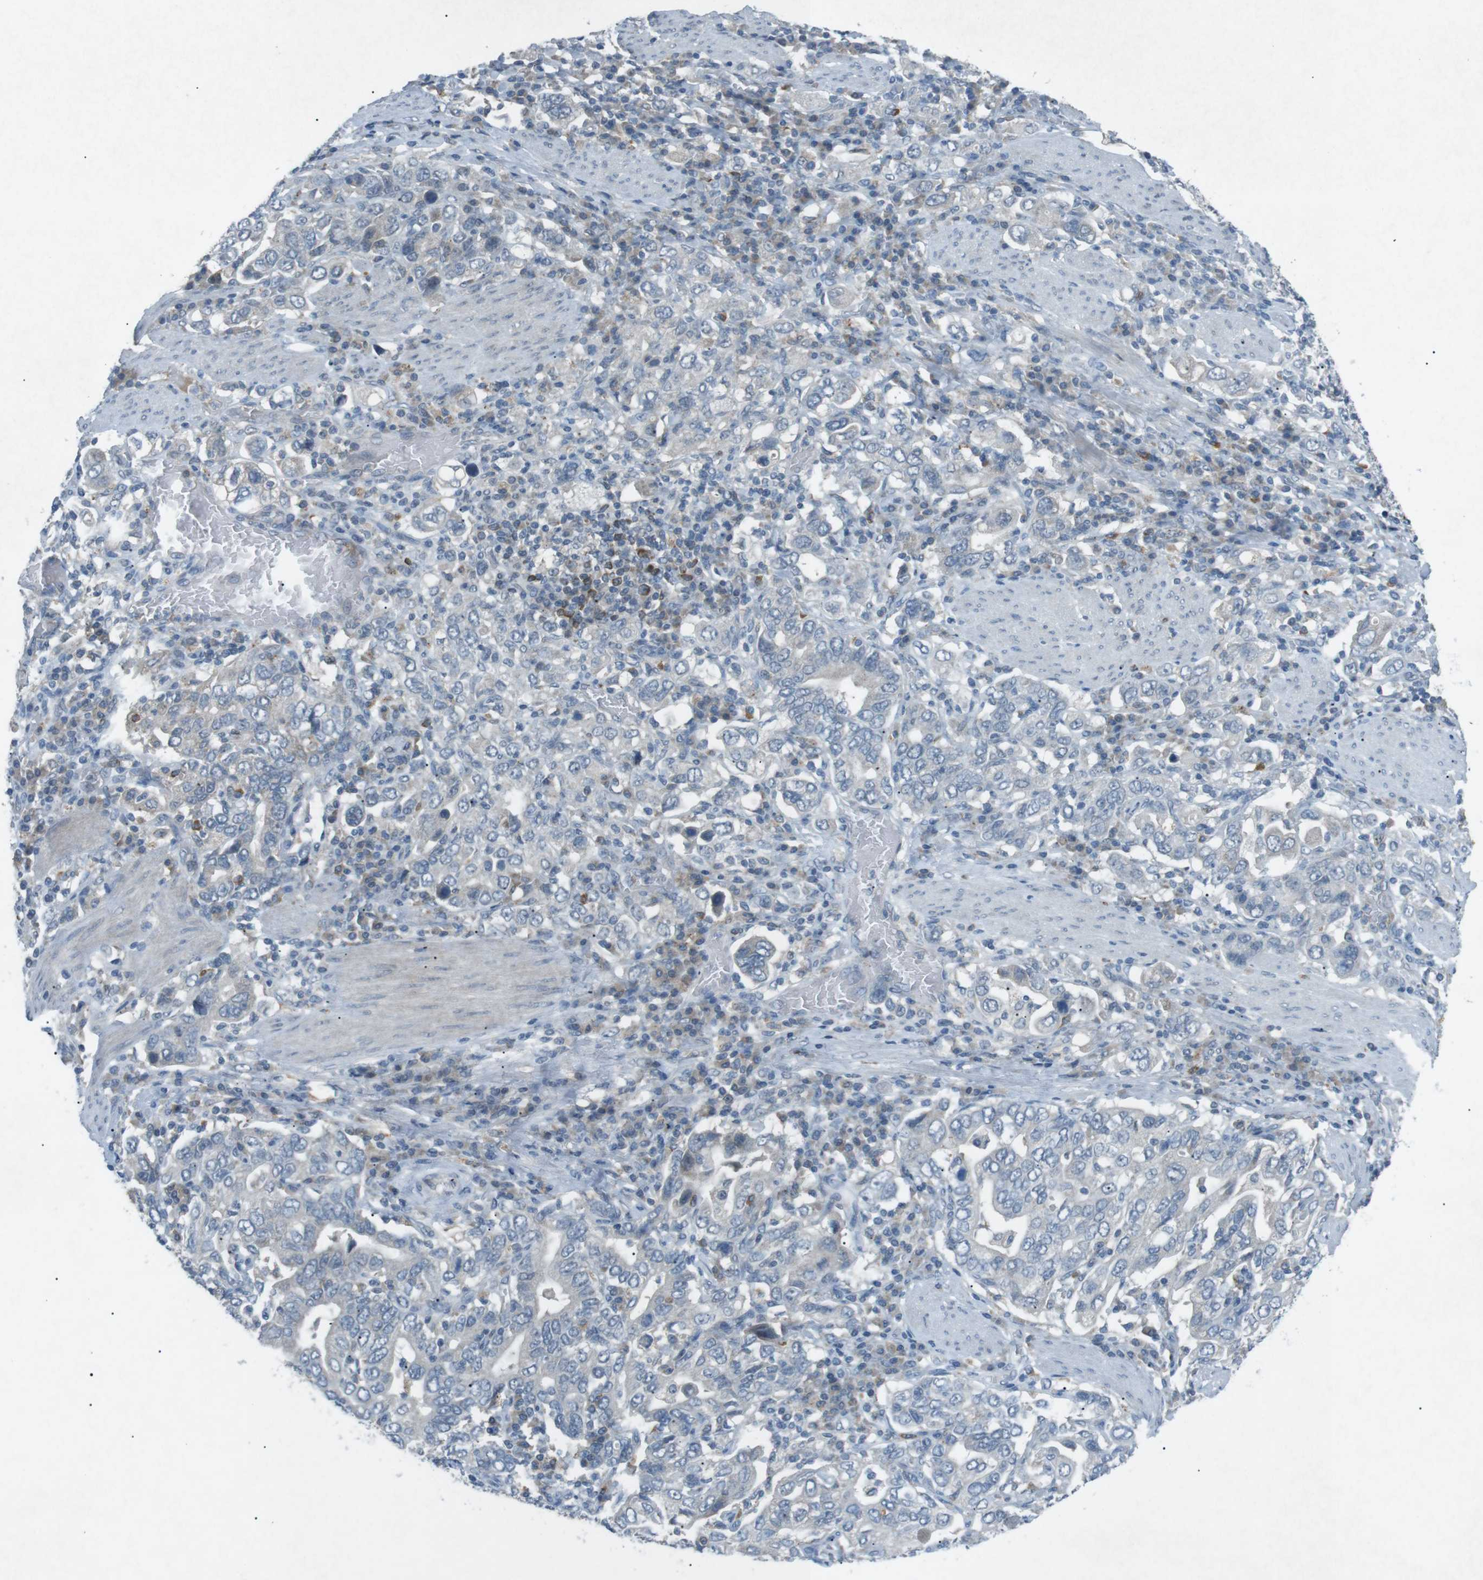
{"staining": {"intensity": "negative", "quantity": "none", "location": "none"}, "tissue": "stomach cancer", "cell_type": "Tumor cells", "image_type": "cancer", "snomed": [{"axis": "morphology", "description": "Adenocarcinoma, NOS"}, {"axis": "topography", "description": "Stomach, upper"}], "caption": "Protein analysis of stomach cancer displays no significant expression in tumor cells.", "gene": "FCRLA", "patient": {"sex": "male", "age": 62}}